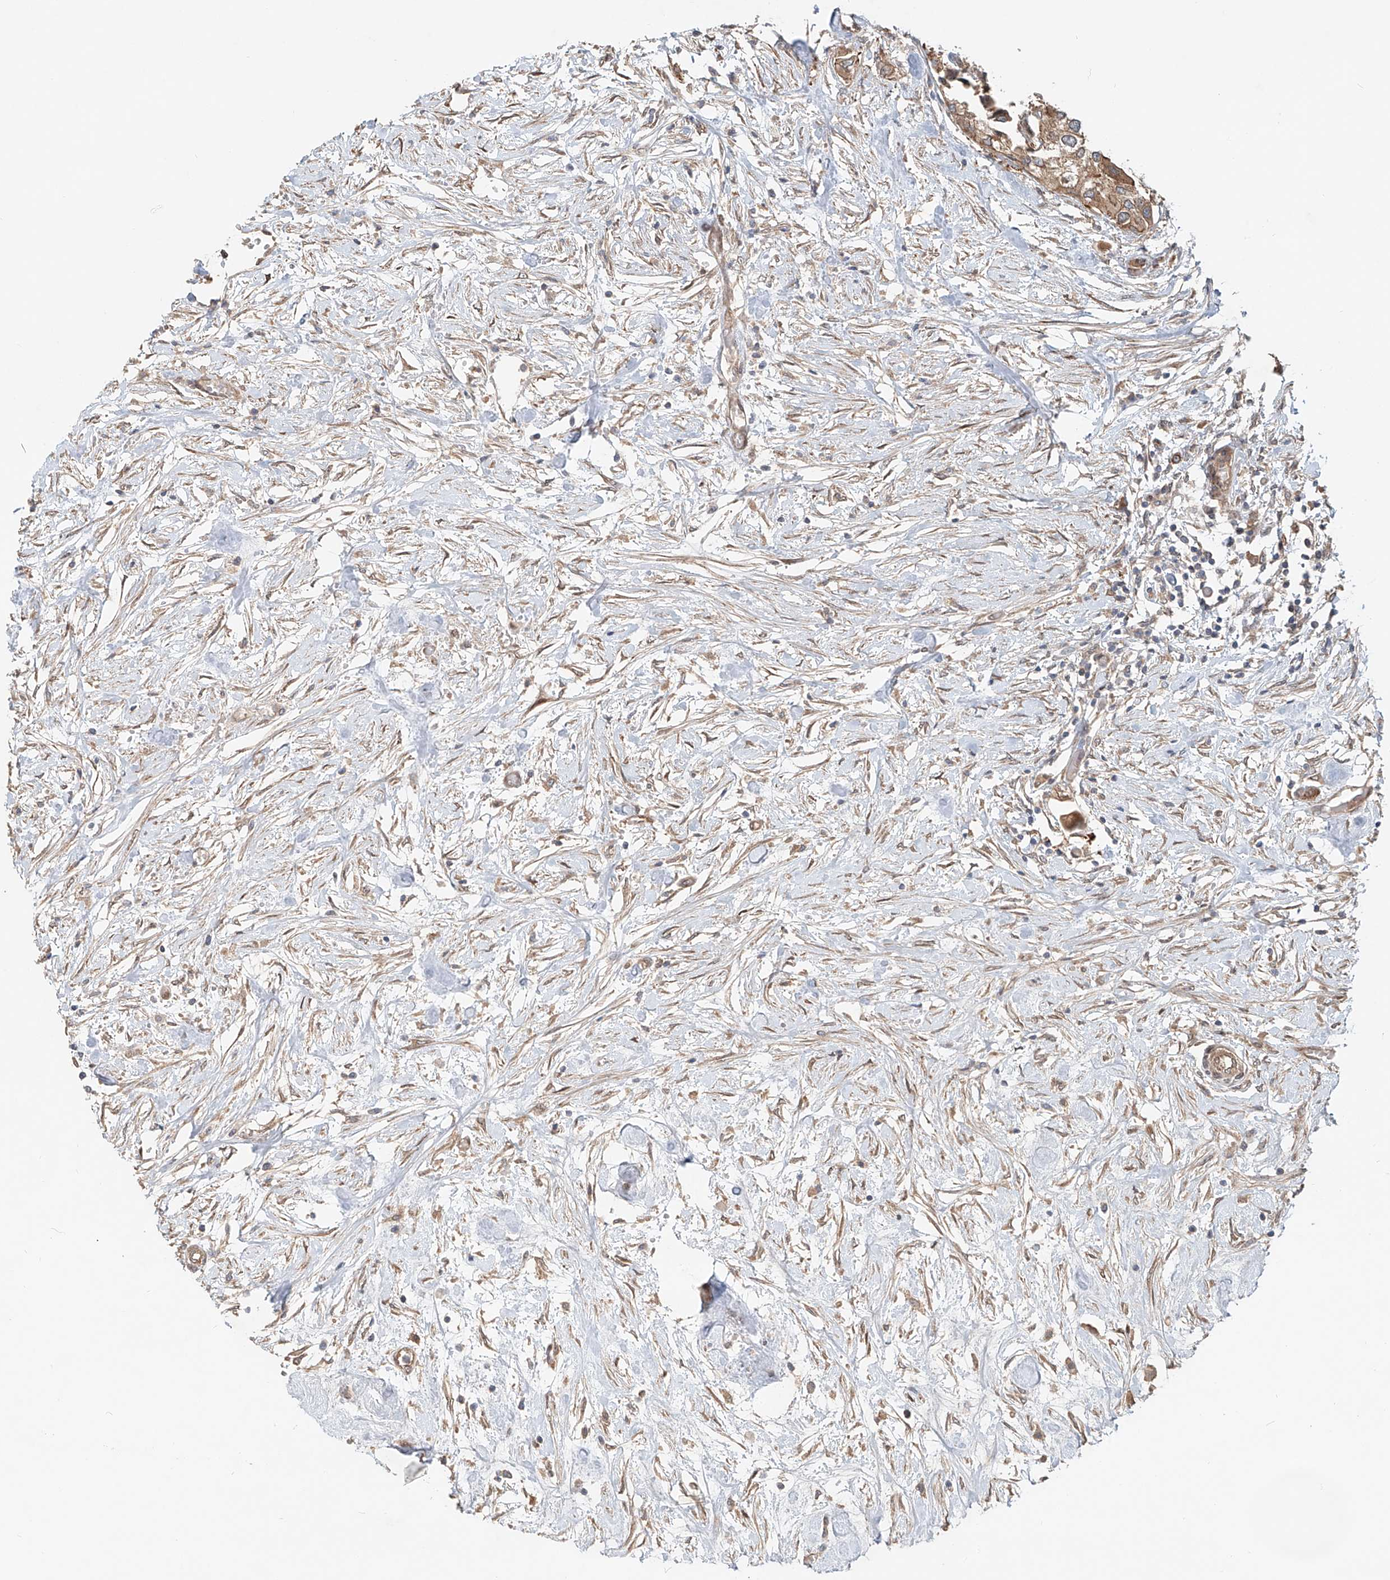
{"staining": {"intensity": "moderate", "quantity": ">75%", "location": "cytoplasmic/membranous"}, "tissue": "urothelial cancer", "cell_type": "Tumor cells", "image_type": "cancer", "snomed": [{"axis": "morphology", "description": "Urothelial carcinoma, High grade"}, {"axis": "topography", "description": "Urinary bladder"}], "caption": "Immunohistochemical staining of urothelial cancer exhibits medium levels of moderate cytoplasmic/membranous positivity in approximately >75% of tumor cells.", "gene": "SASH1", "patient": {"sex": "male", "age": 64}}